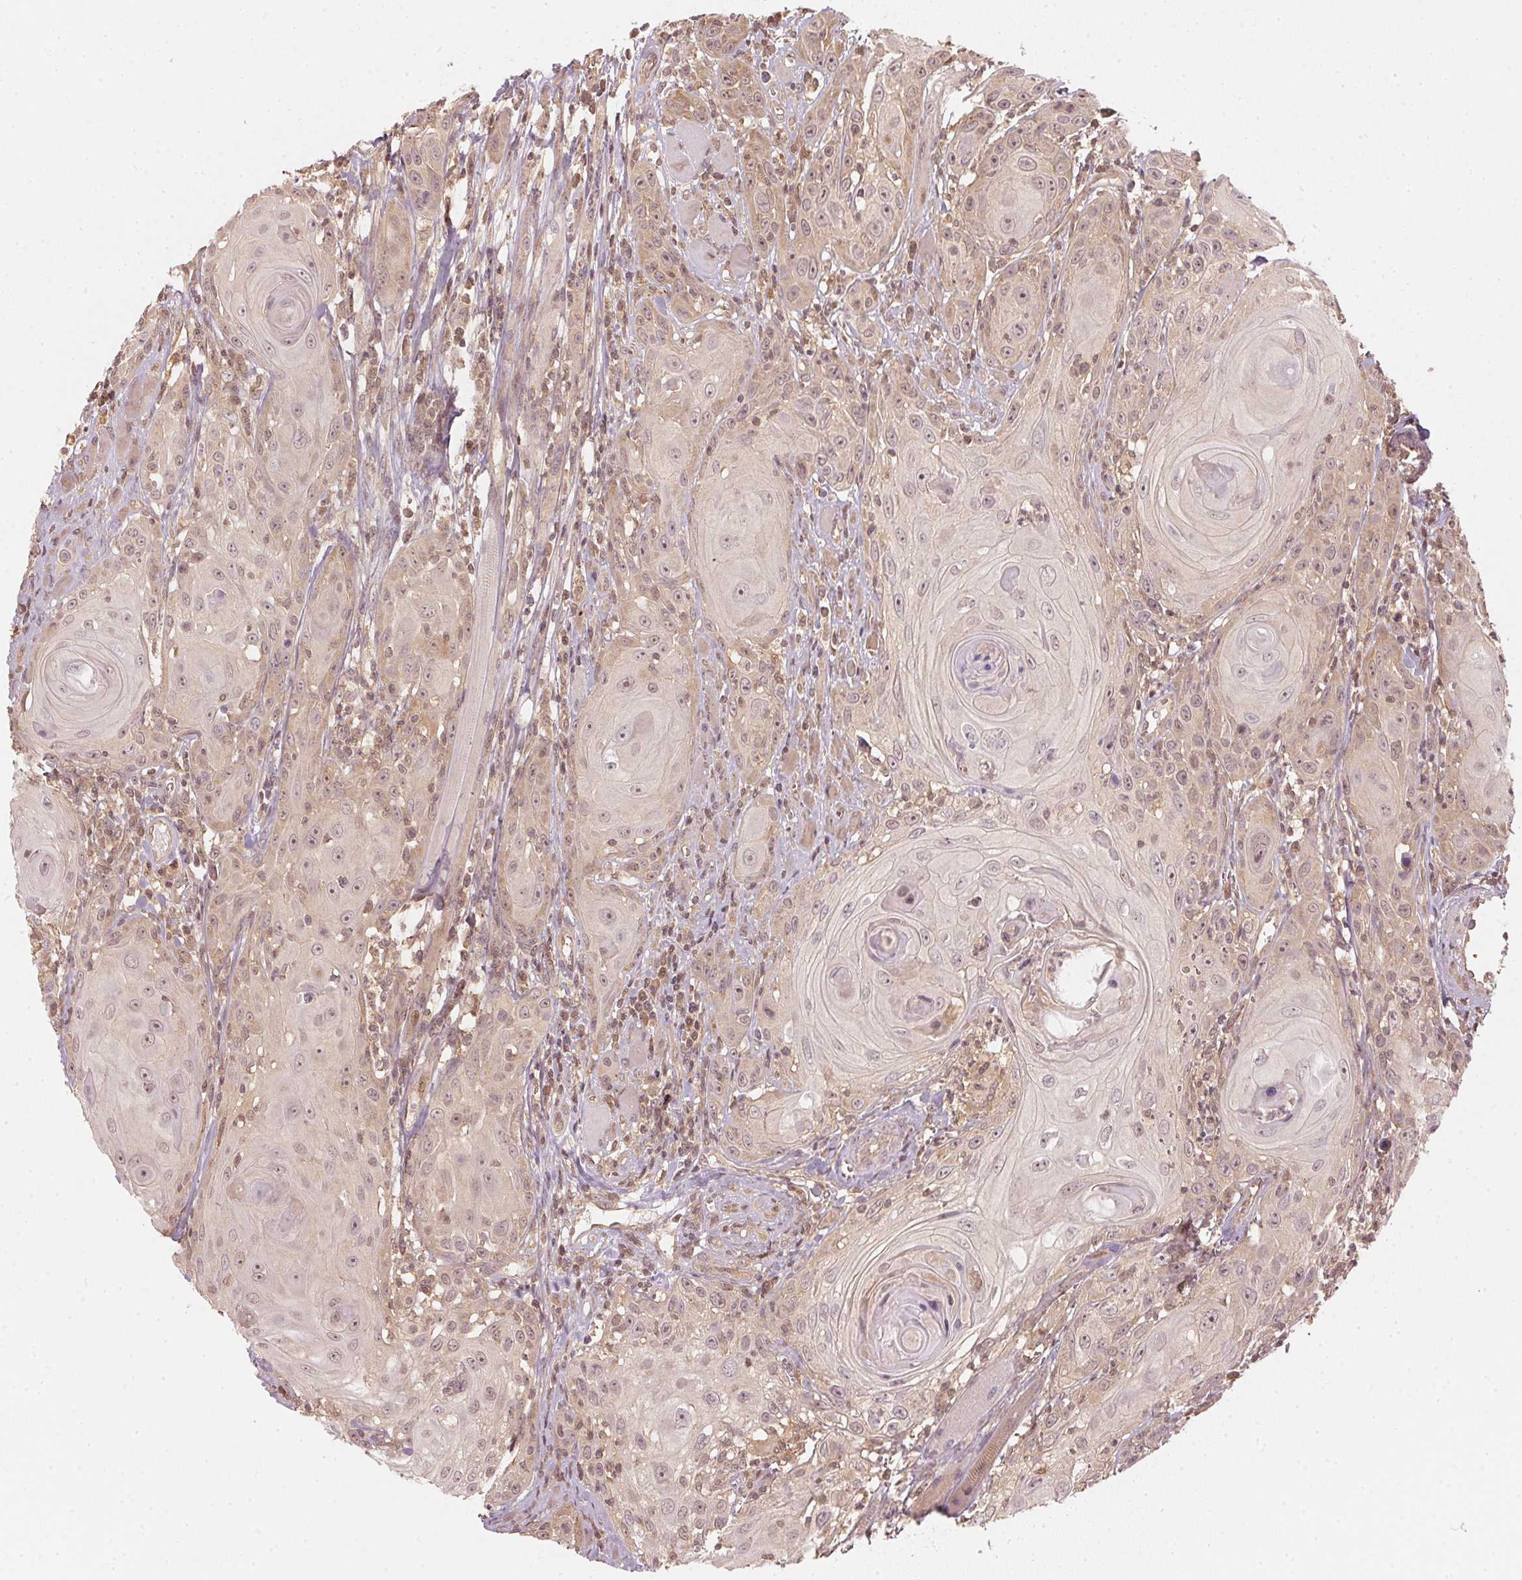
{"staining": {"intensity": "weak", "quantity": "25%-75%", "location": "cytoplasmic/membranous,nuclear"}, "tissue": "head and neck cancer", "cell_type": "Tumor cells", "image_type": "cancer", "snomed": [{"axis": "morphology", "description": "Squamous cell carcinoma, NOS"}, {"axis": "topography", "description": "Head-Neck"}], "caption": "Tumor cells demonstrate low levels of weak cytoplasmic/membranous and nuclear expression in about 25%-75% of cells in human squamous cell carcinoma (head and neck).", "gene": "UBE2L3", "patient": {"sex": "female", "age": 80}}